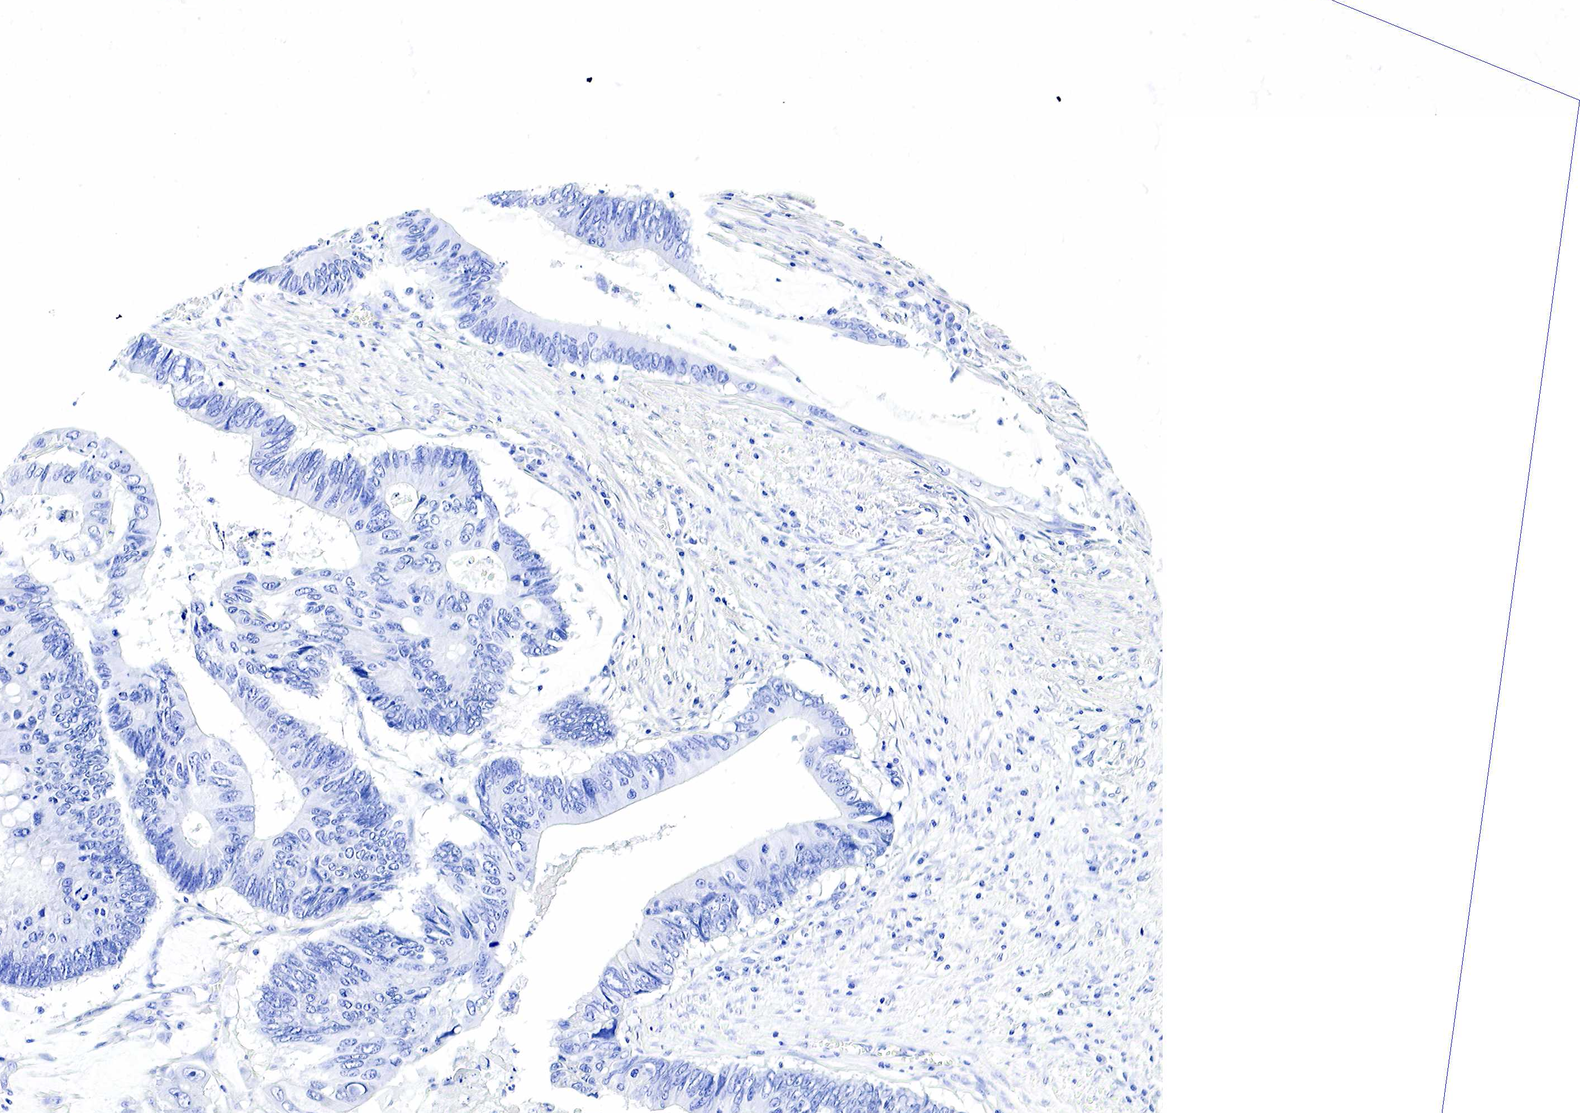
{"staining": {"intensity": "negative", "quantity": "none", "location": "none"}, "tissue": "colorectal cancer", "cell_type": "Tumor cells", "image_type": "cancer", "snomed": [{"axis": "morphology", "description": "Adenocarcinoma, NOS"}, {"axis": "topography", "description": "Colon"}], "caption": "Protein analysis of adenocarcinoma (colorectal) displays no significant staining in tumor cells. (Brightfield microscopy of DAB (3,3'-diaminobenzidine) immunohistochemistry at high magnification).", "gene": "GAST", "patient": {"sex": "male", "age": 65}}